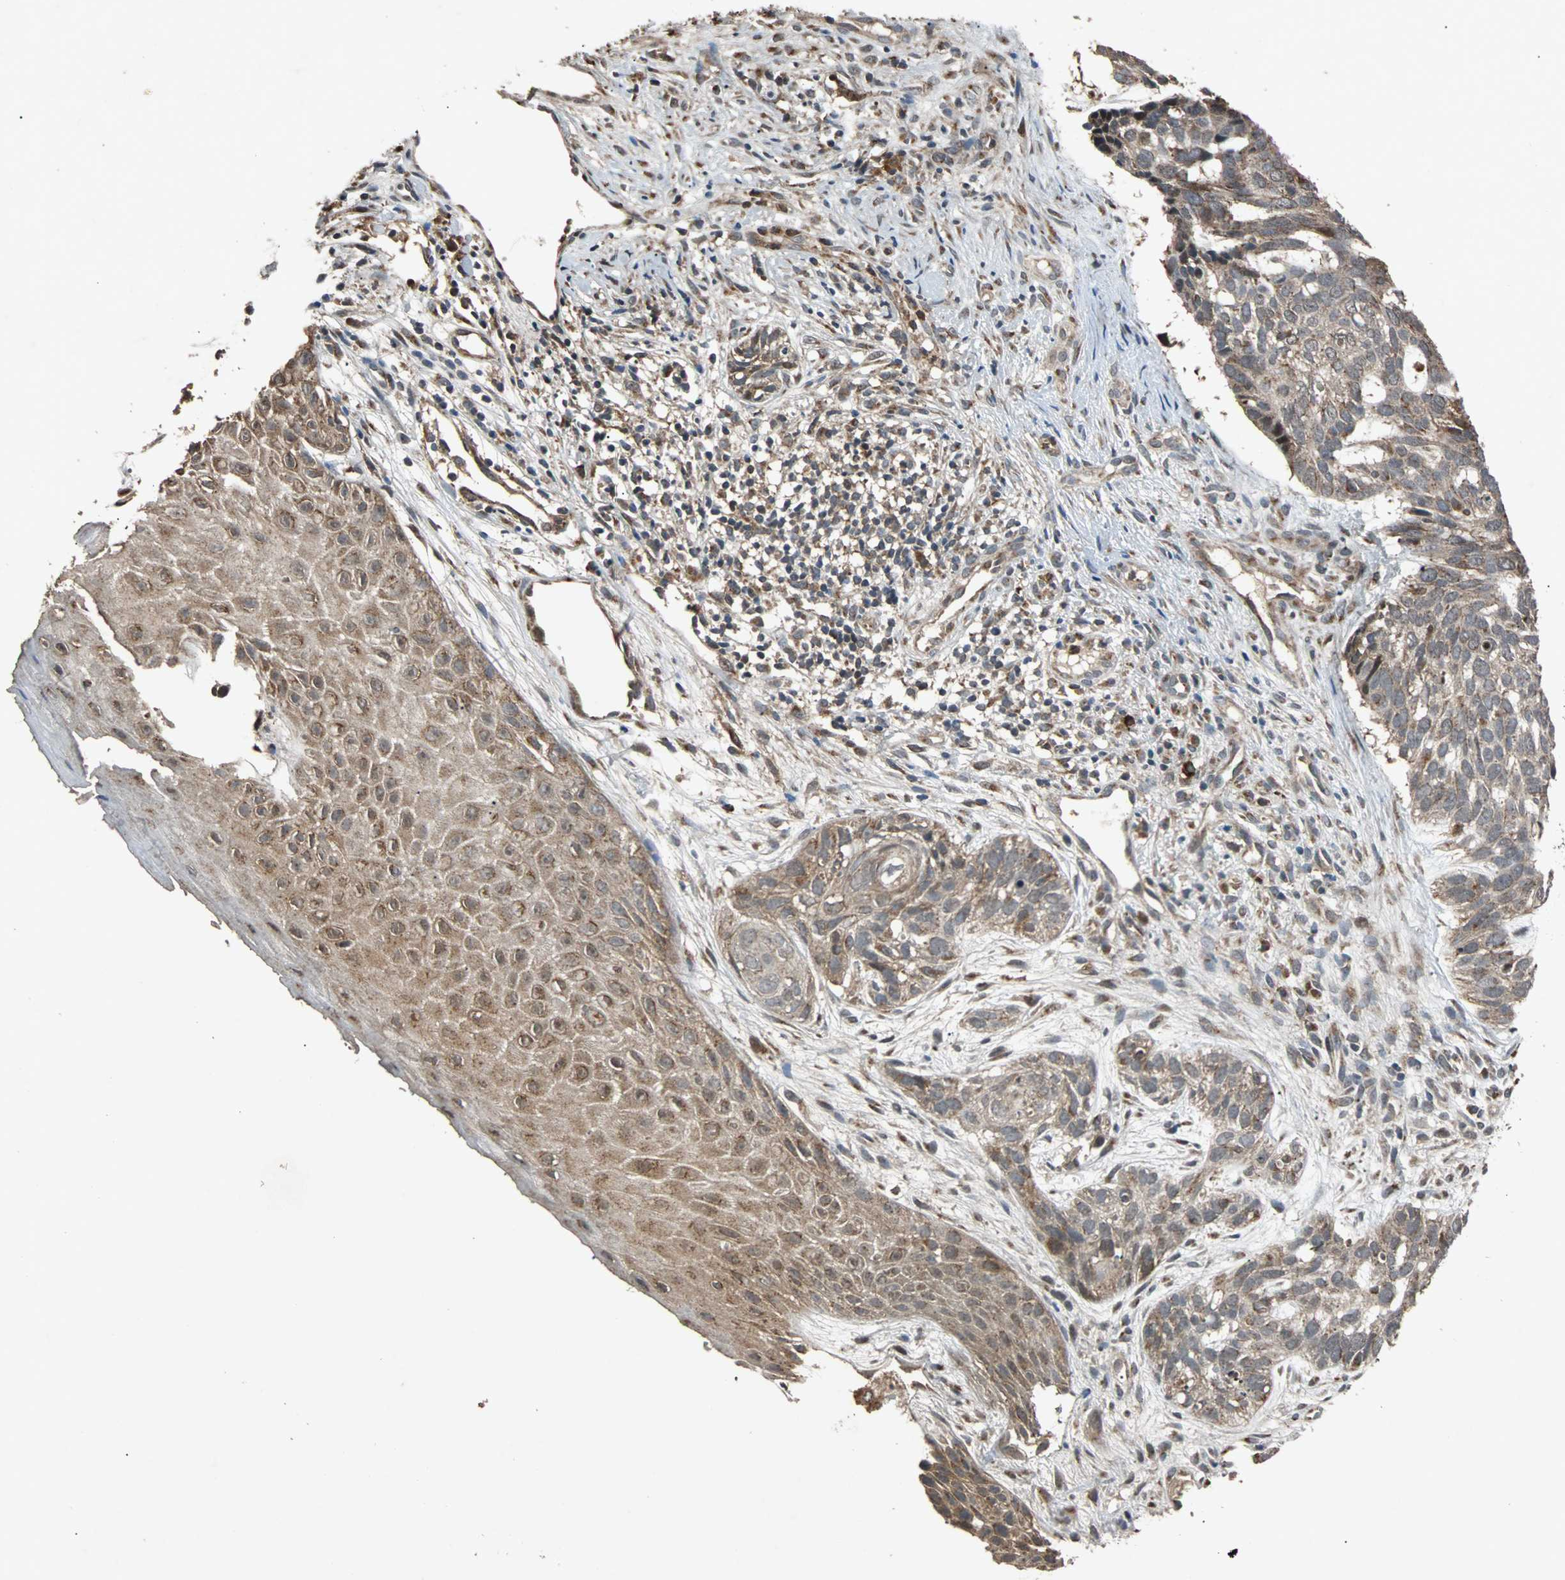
{"staining": {"intensity": "moderate", "quantity": ">75%", "location": "cytoplasmic/membranous"}, "tissue": "skin cancer", "cell_type": "Tumor cells", "image_type": "cancer", "snomed": [{"axis": "morphology", "description": "Basal cell carcinoma"}, {"axis": "topography", "description": "Skin"}], "caption": "Immunohistochemistry of skin cancer shows medium levels of moderate cytoplasmic/membranous positivity in approximately >75% of tumor cells. Immunohistochemistry (ihc) stains the protein in brown and the nuclei are stained blue.", "gene": "USP31", "patient": {"sex": "male", "age": 87}}